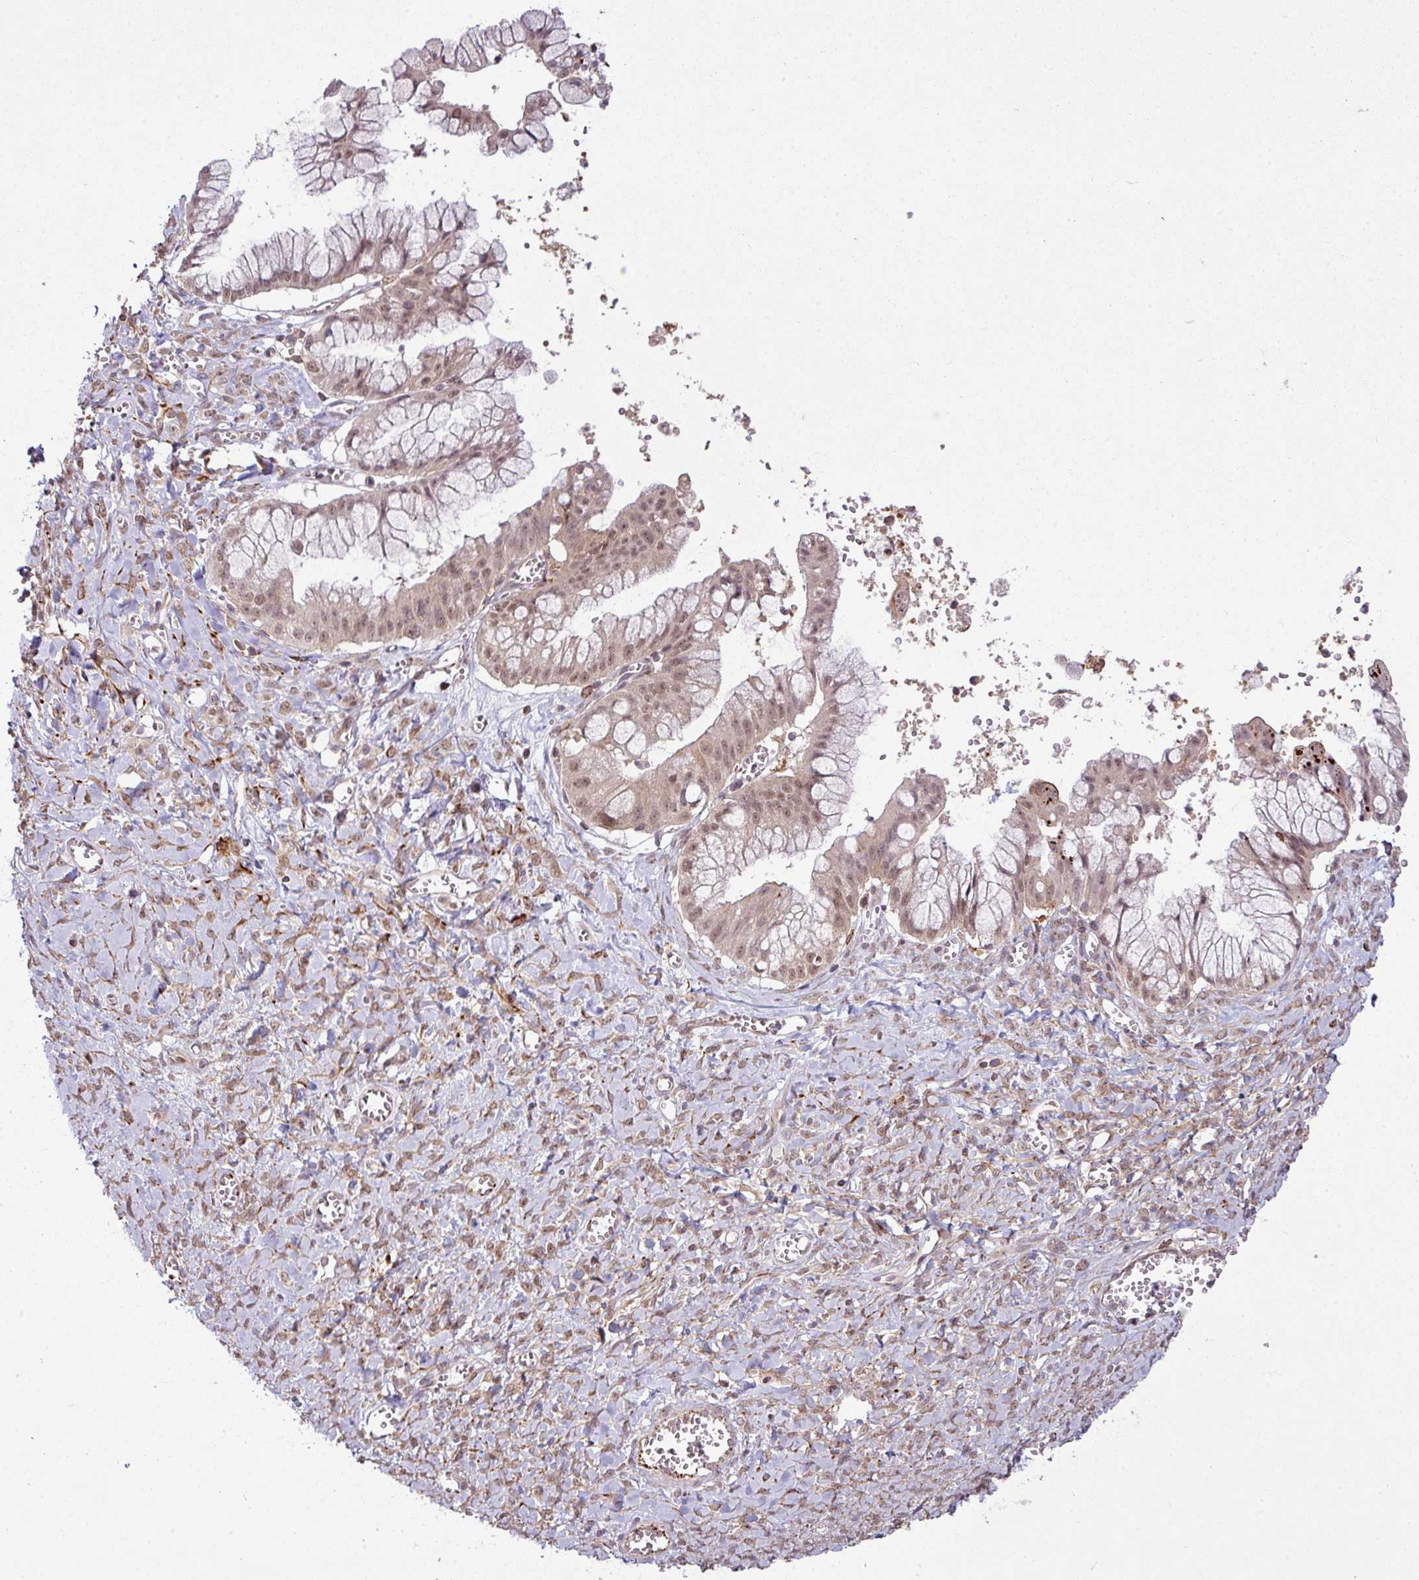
{"staining": {"intensity": "weak", "quantity": ">75%", "location": "nuclear"}, "tissue": "ovarian cancer", "cell_type": "Tumor cells", "image_type": "cancer", "snomed": [{"axis": "morphology", "description": "Cystadenocarcinoma, mucinous, NOS"}, {"axis": "topography", "description": "Ovary"}], "caption": "Immunohistochemistry (IHC) (DAB (3,3'-diaminobenzidine)) staining of human mucinous cystadenocarcinoma (ovarian) shows weak nuclear protein expression in about >75% of tumor cells.", "gene": "ZC2HC1C", "patient": {"sex": "female", "age": 70}}